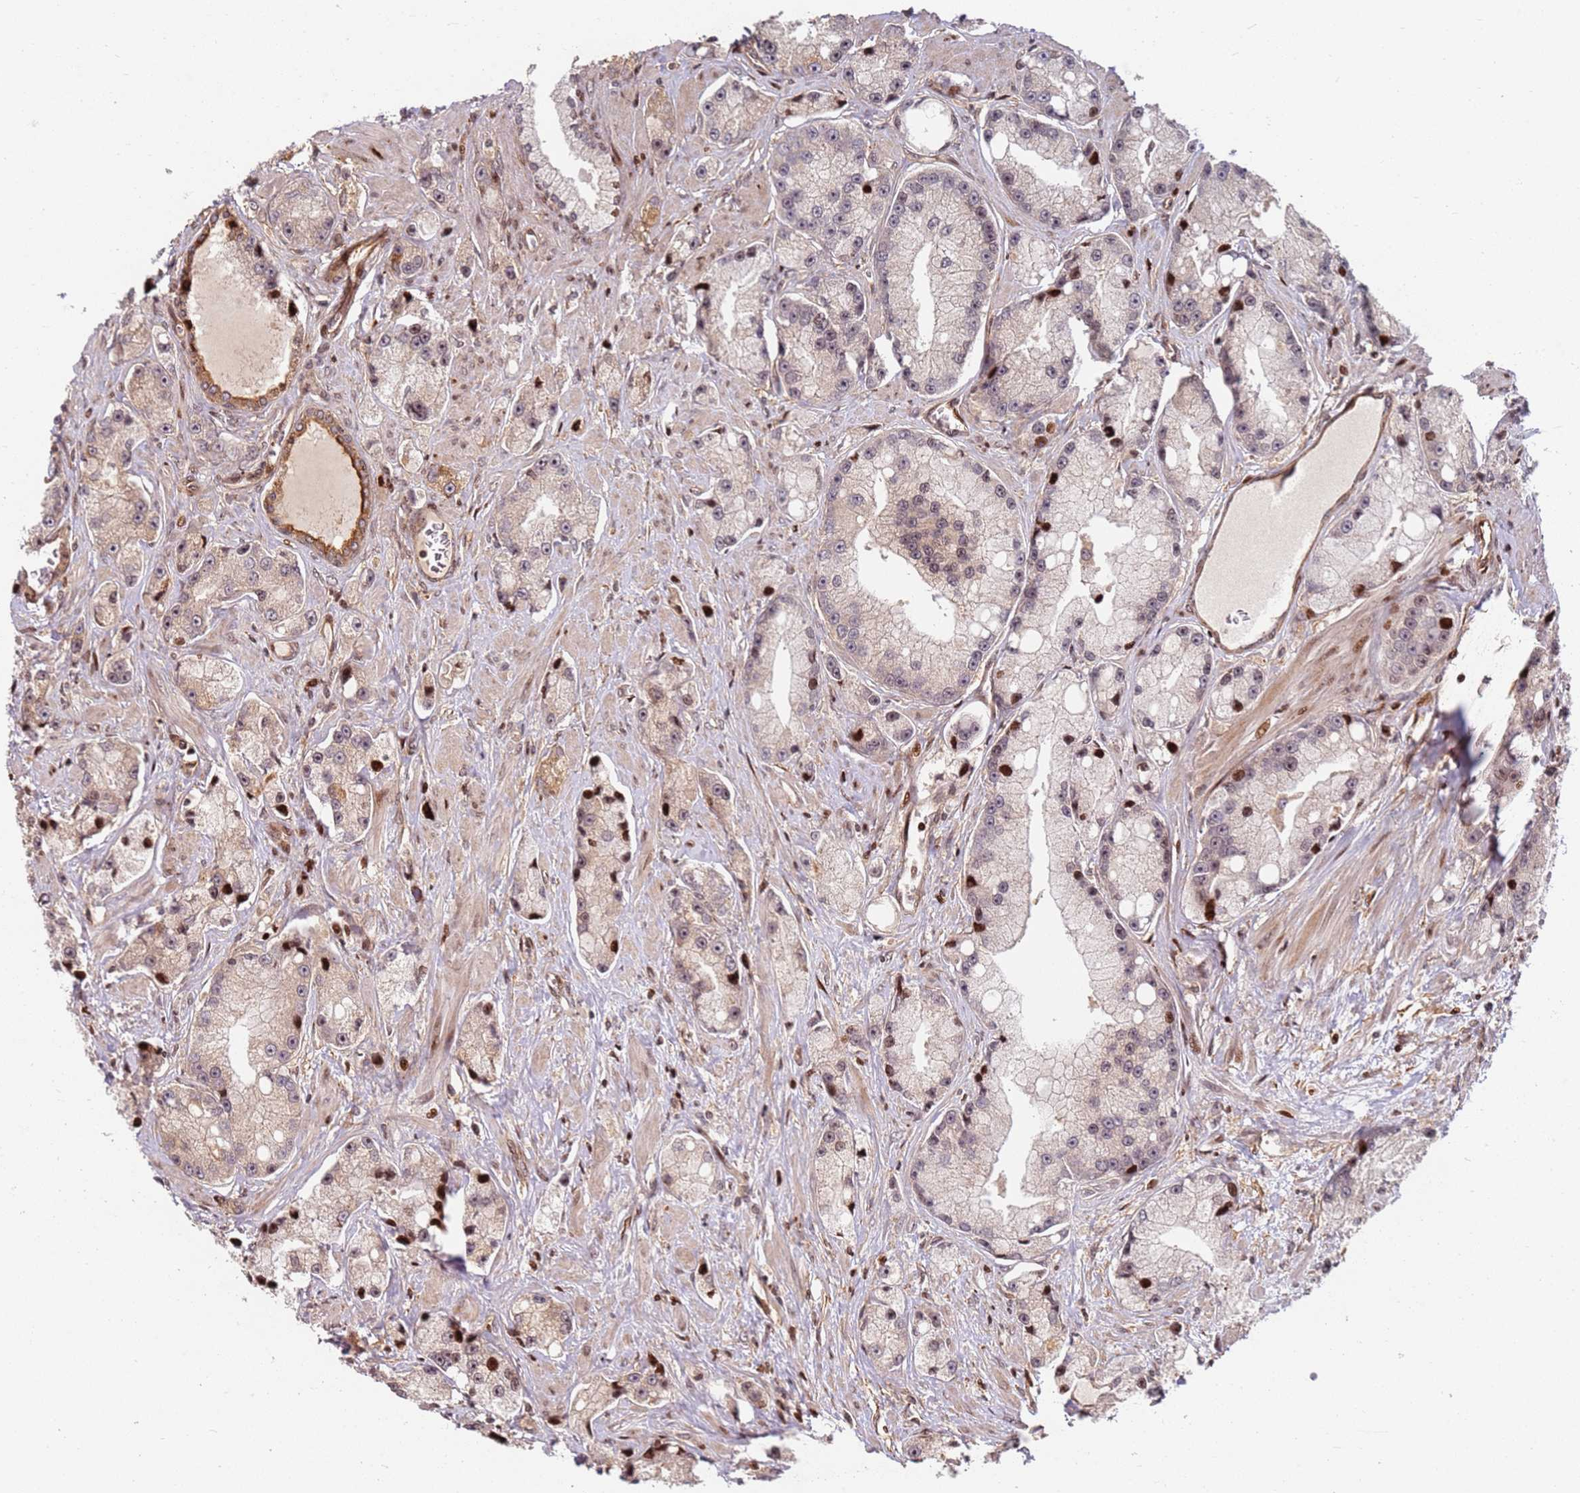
{"staining": {"intensity": "moderate", "quantity": "<25%", "location": "nuclear"}, "tissue": "prostate cancer", "cell_type": "Tumor cells", "image_type": "cancer", "snomed": [{"axis": "morphology", "description": "Adenocarcinoma, High grade"}, {"axis": "topography", "description": "Prostate"}], "caption": "Tumor cells display moderate nuclear staining in approximately <25% of cells in high-grade adenocarcinoma (prostate).", "gene": "TMEM233", "patient": {"sex": "male", "age": 74}}